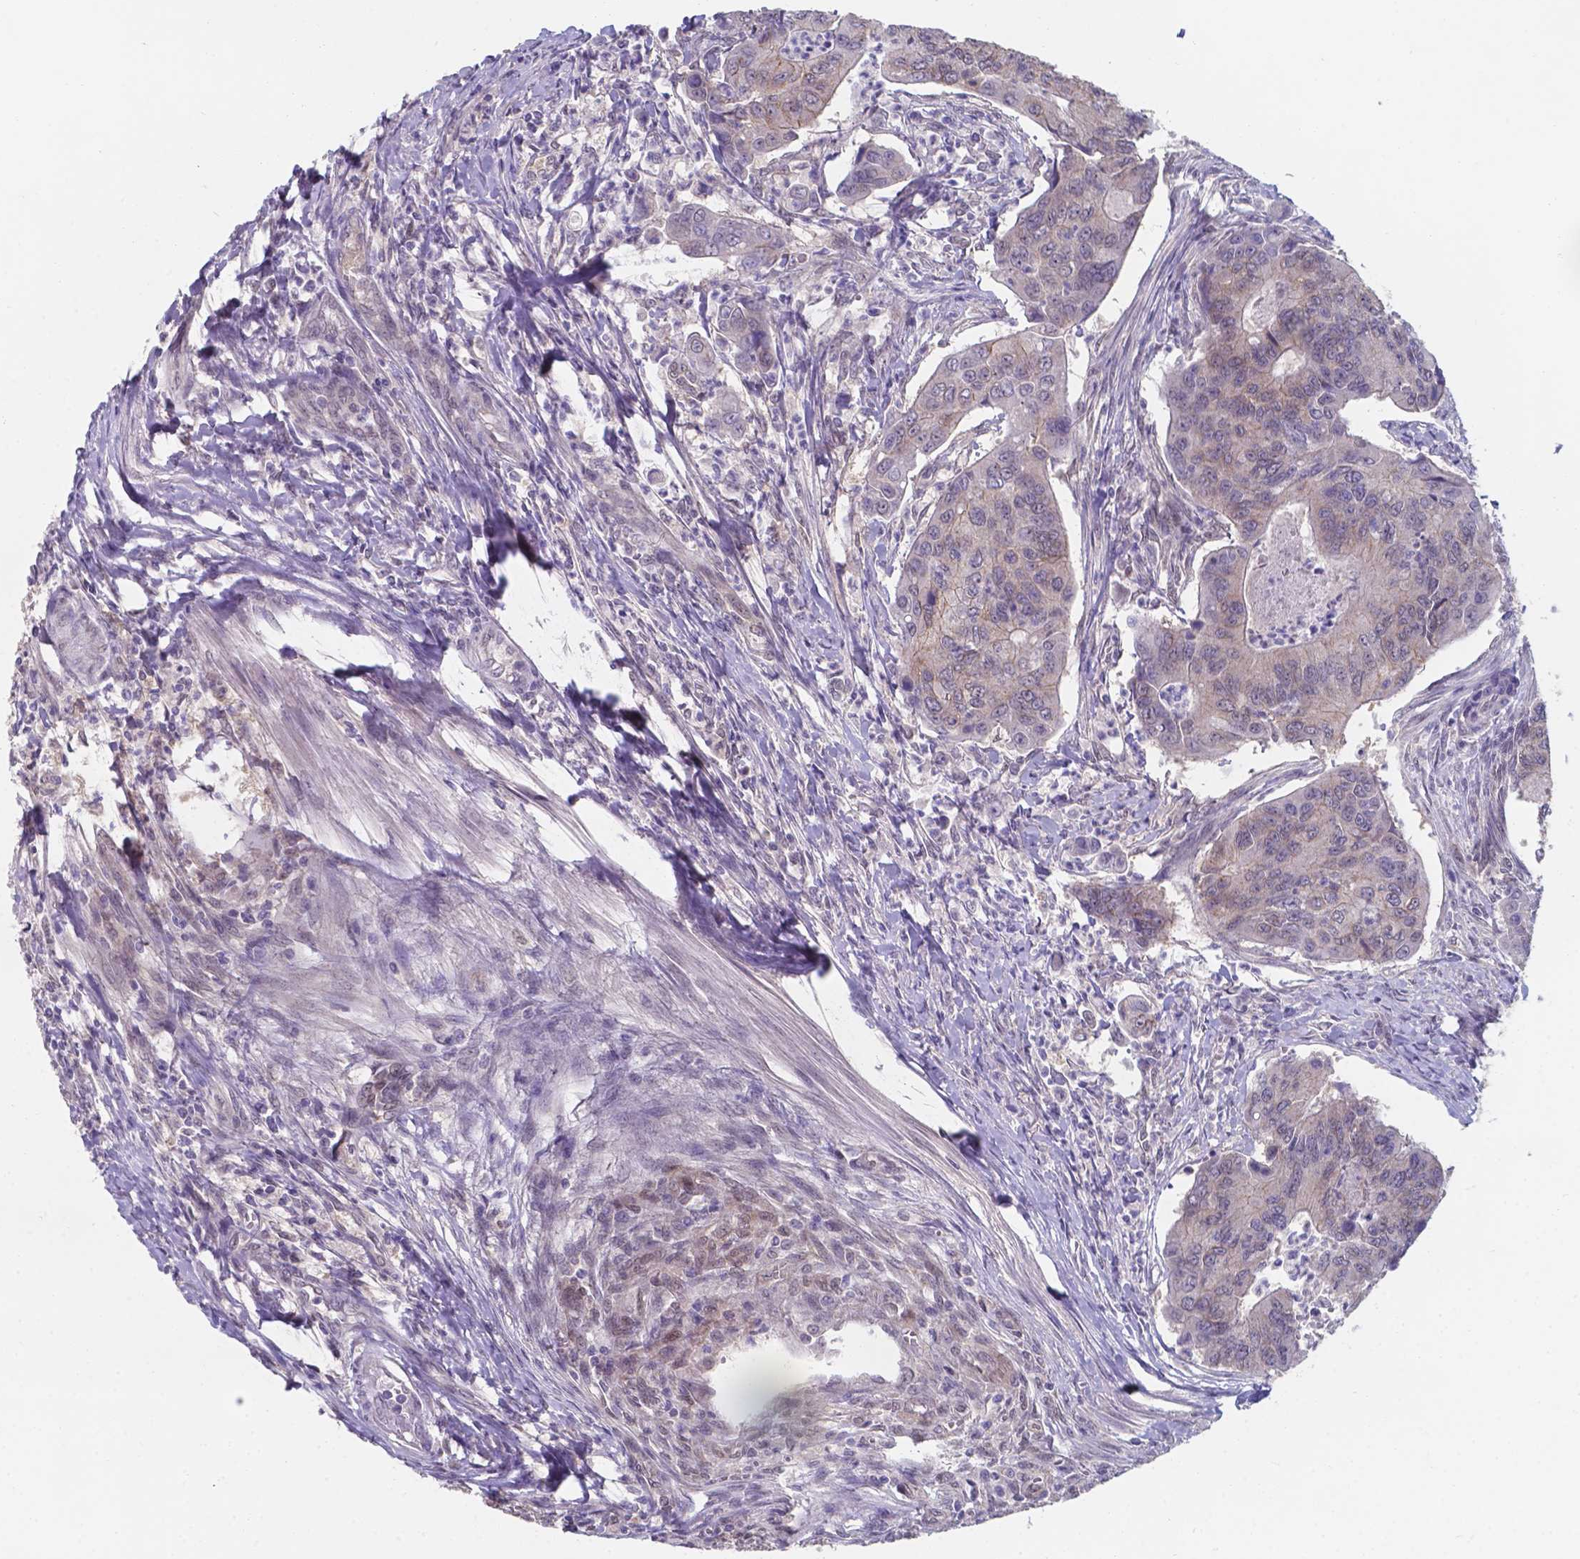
{"staining": {"intensity": "weak", "quantity": "<25%", "location": "cytoplasmic/membranous"}, "tissue": "colorectal cancer", "cell_type": "Tumor cells", "image_type": "cancer", "snomed": [{"axis": "morphology", "description": "Adenocarcinoma, NOS"}, {"axis": "topography", "description": "Colon"}], "caption": "IHC image of human adenocarcinoma (colorectal) stained for a protein (brown), which exhibits no positivity in tumor cells.", "gene": "UBE2E2", "patient": {"sex": "female", "age": 67}}